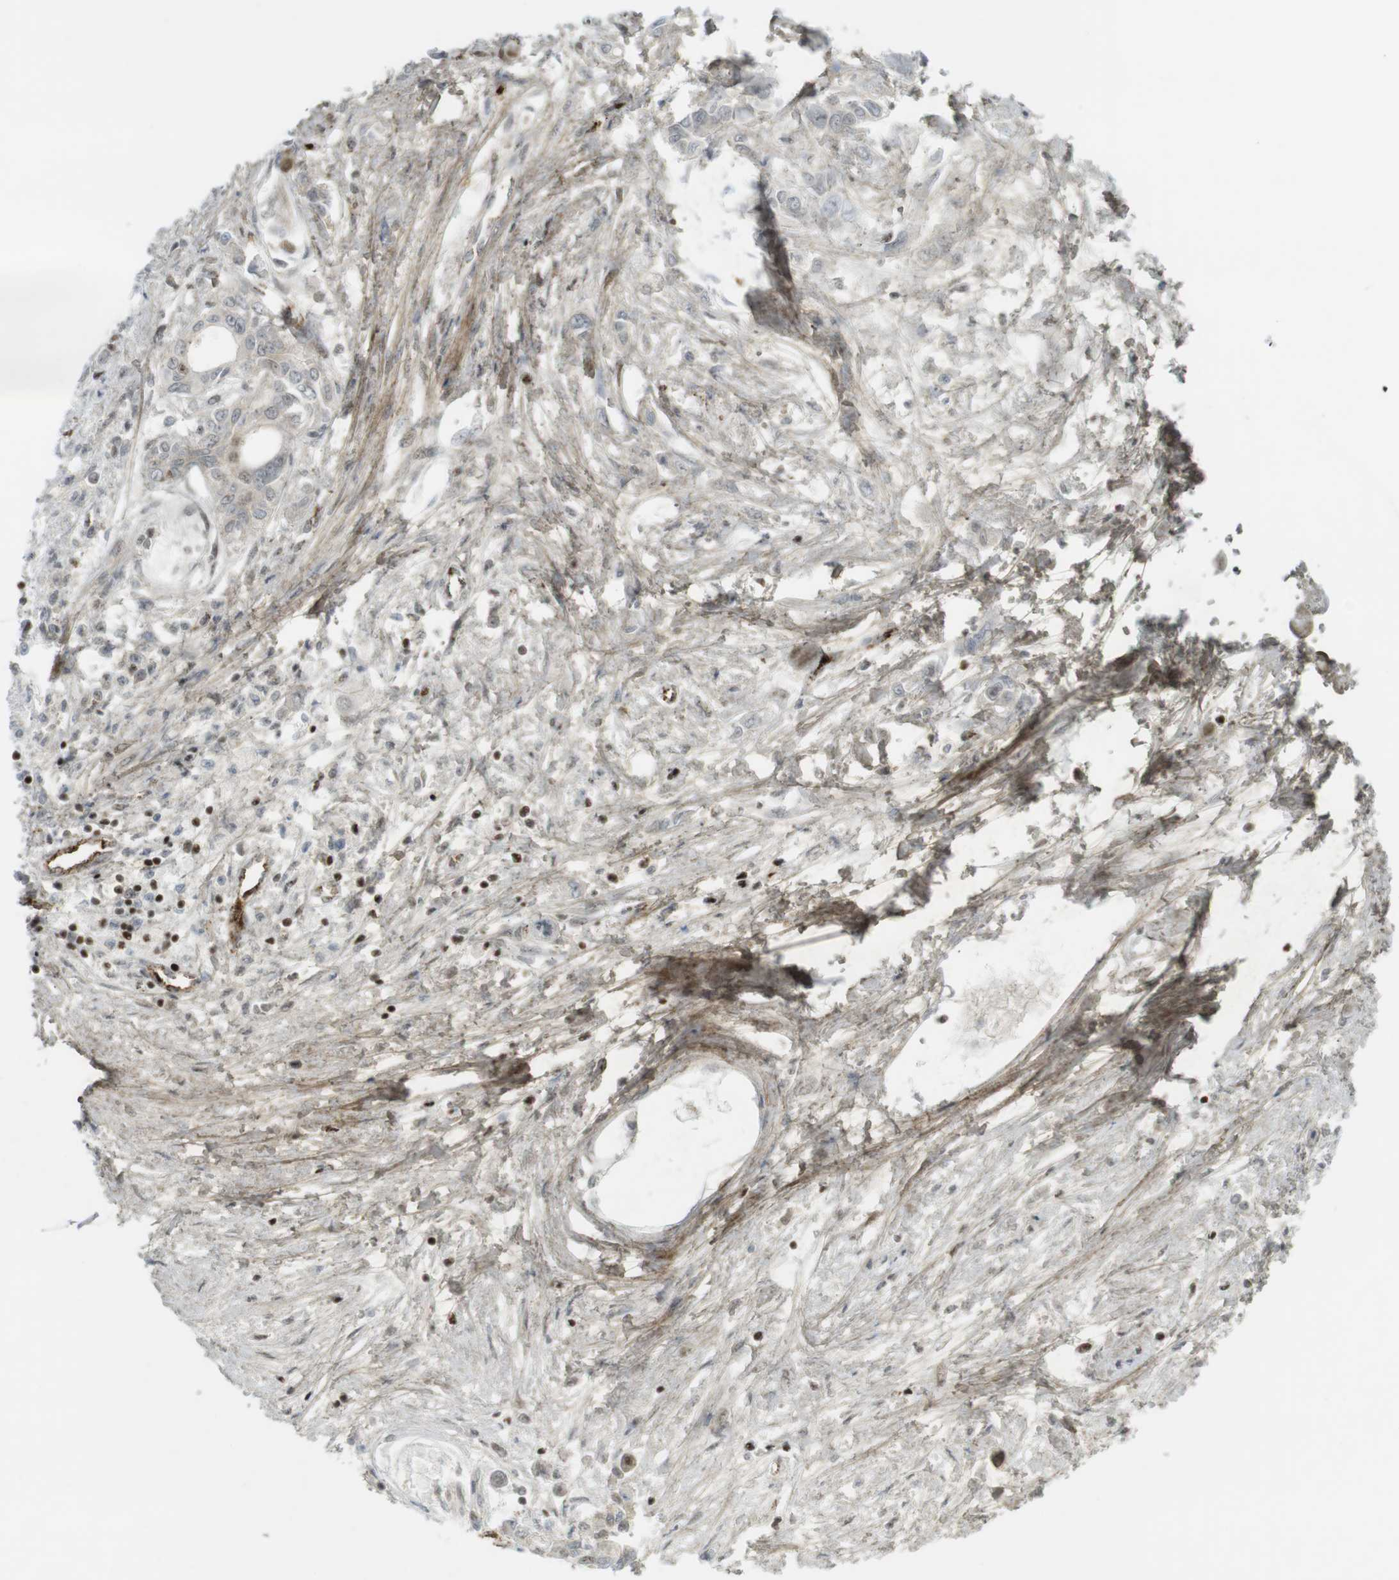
{"staining": {"intensity": "weak", "quantity": "25%-75%", "location": "nuclear"}, "tissue": "pancreatic cancer", "cell_type": "Tumor cells", "image_type": "cancer", "snomed": [{"axis": "morphology", "description": "Adenocarcinoma, NOS"}, {"axis": "topography", "description": "Pancreas"}], "caption": "Immunohistochemical staining of human pancreatic adenocarcinoma displays low levels of weak nuclear staining in about 25%-75% of tumor cells. (DAB = brown stain, brightfield microscopy at high magnification).", "gene": "PPP1R13B", "patient": {"sex": "female", "age": 77}}